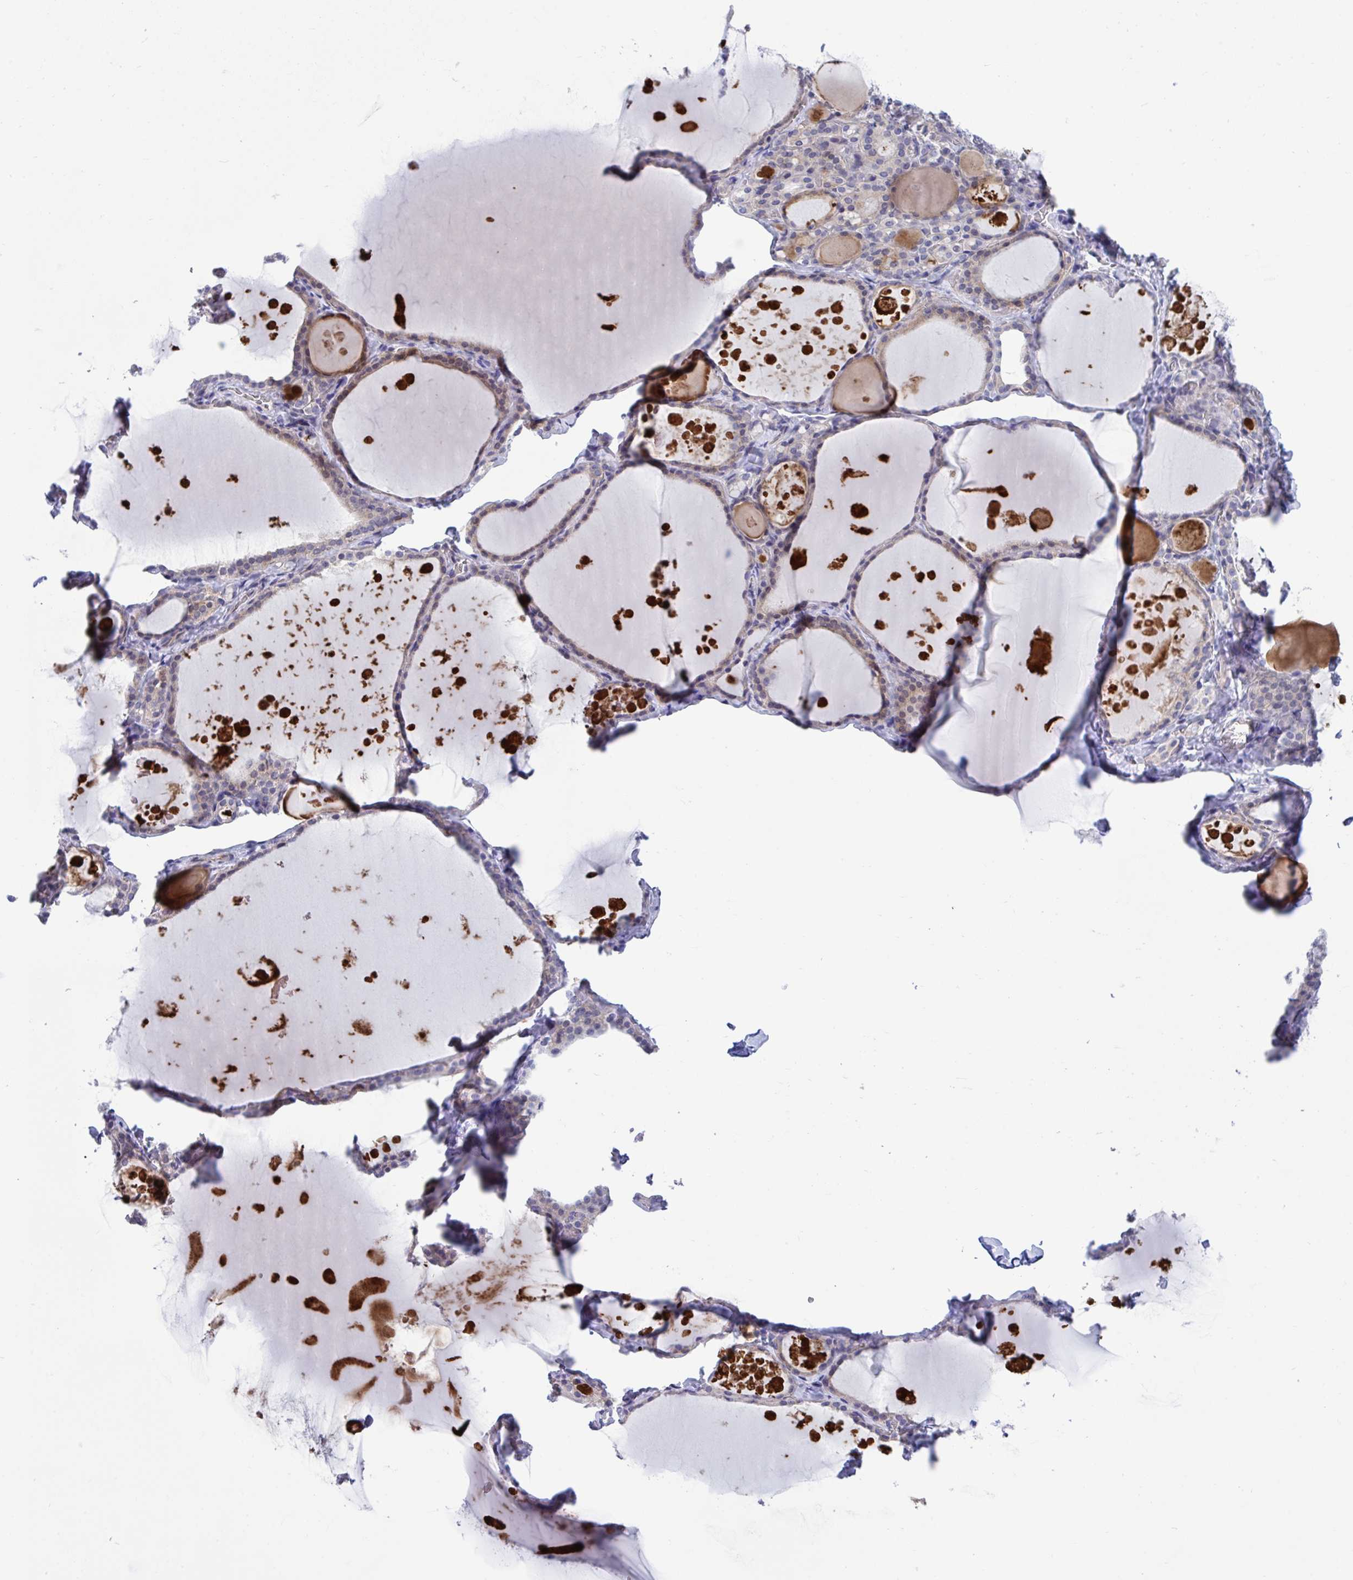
{"staining": {"intensity": "weak", "quantity": "25%-75%", "location": "cytoplasmic/membranous"}, "tissue": "thyroid gland", "cell_type": "Glandular cells", "image_type": "normal", "snomed": [{"axis": "morphology", "description": "Normal tissue, NOS"}, {"axis": "topography", "description": "Thyroid gland"}], "caption": "Thyroid gland stained with immunohistochemistry (IHC) reveals weak cytoplasmic/membranous staining in about 25%-75% of glandular cells.", "gene": "CENPQ", "patient": {"sex": "male", "age": 56}}